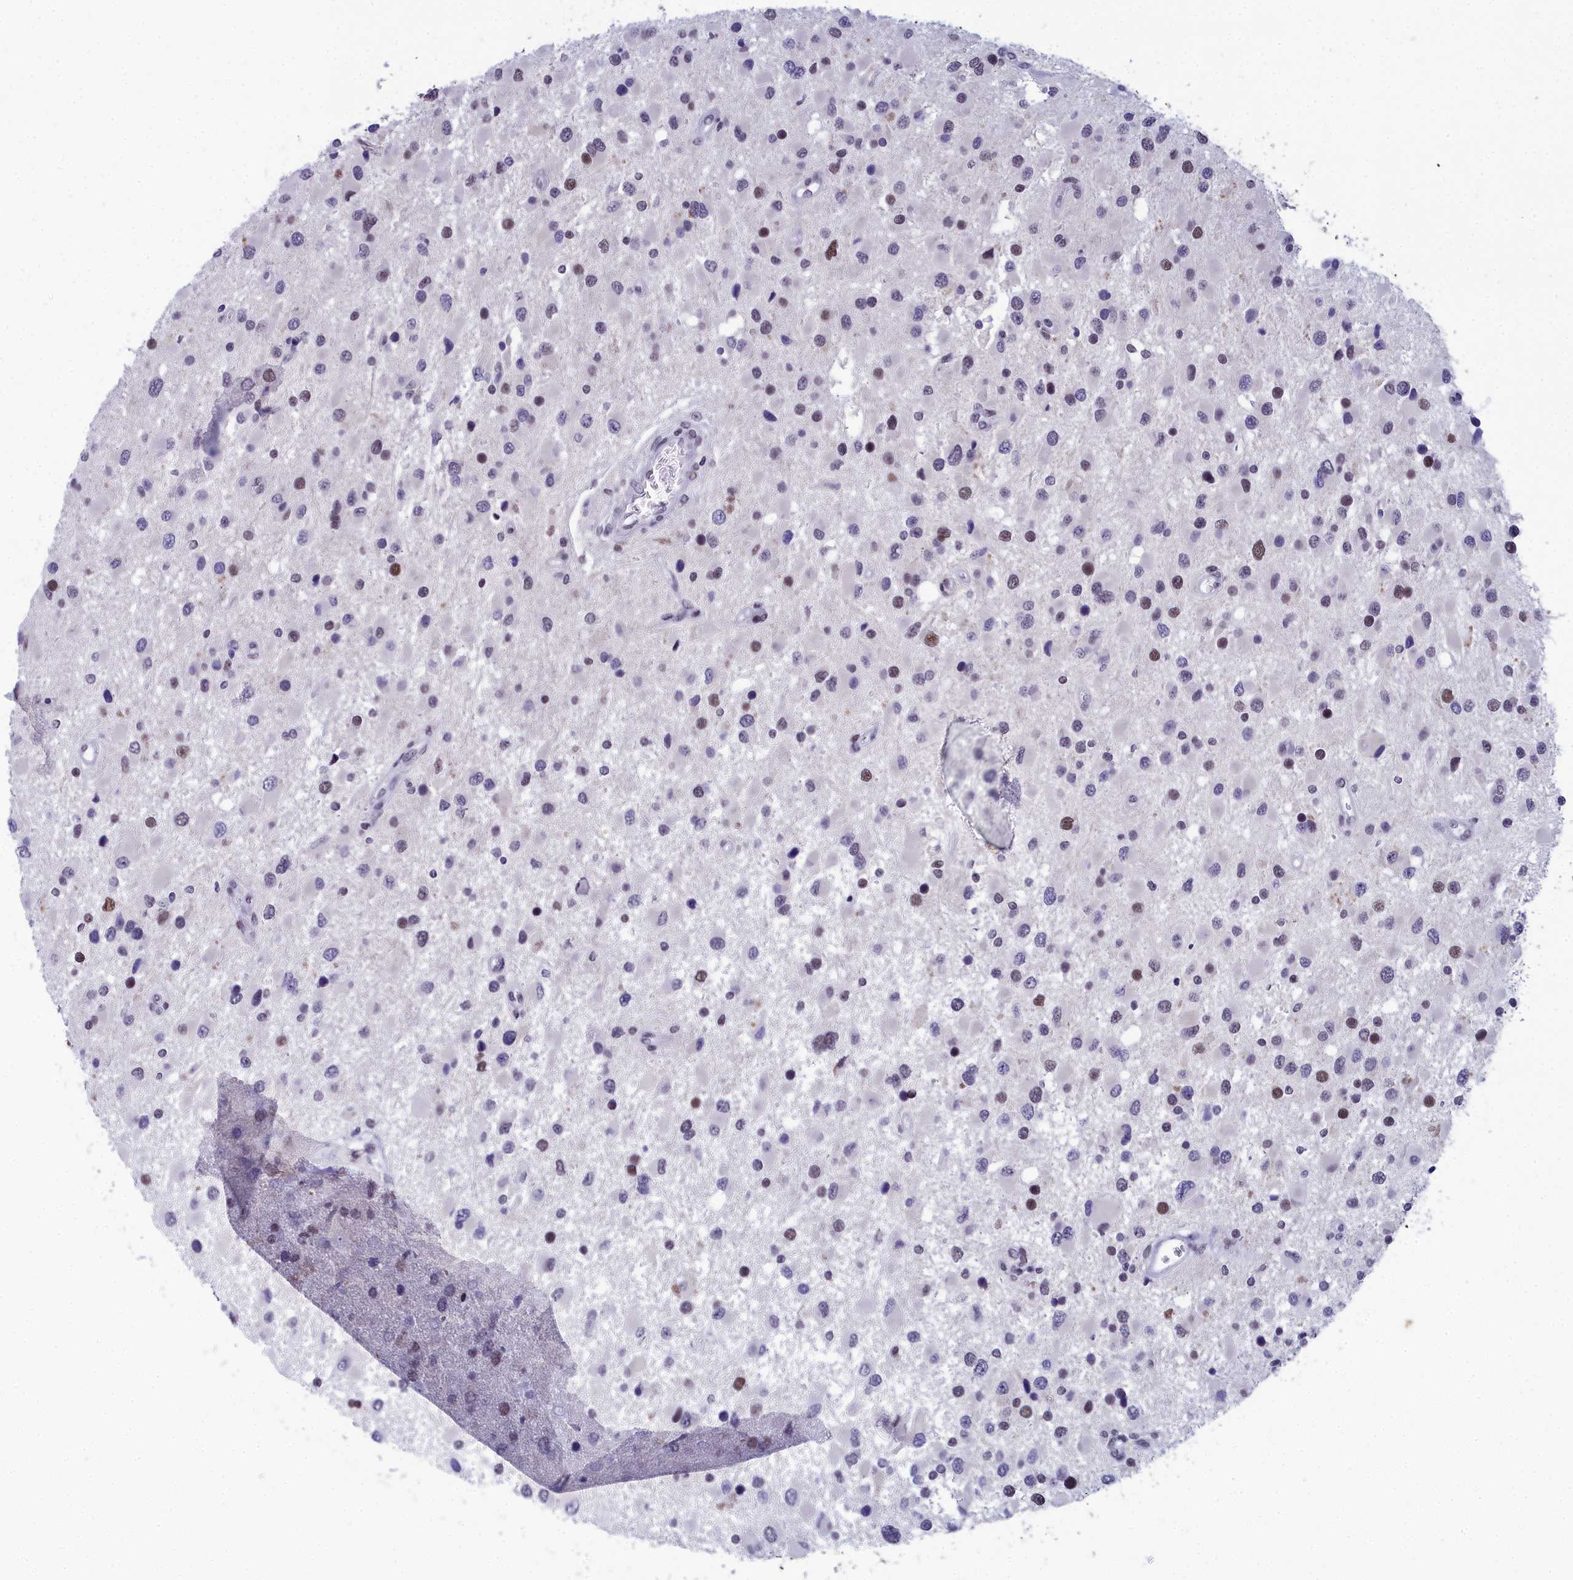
{"staining": {"intensity": "strong", "quantity": "<25%", "location": "nuclear"}, "tissue": "glioma", "cell_type": "Tumor cells", "image_type": "cancer", "snomed": [{"axis": "morphology", "description": "Glioma, malignant, High grade"}, {"axis": "topography", "description": "Brain"}], "caption": "Protein staining of high-grade glioma (malignant) tissue exhibits strong nuclear positivity in approximately <25% of tumor cells.", "gene": "CCDC97", "patient": {"sex": "male", "age": 53}}